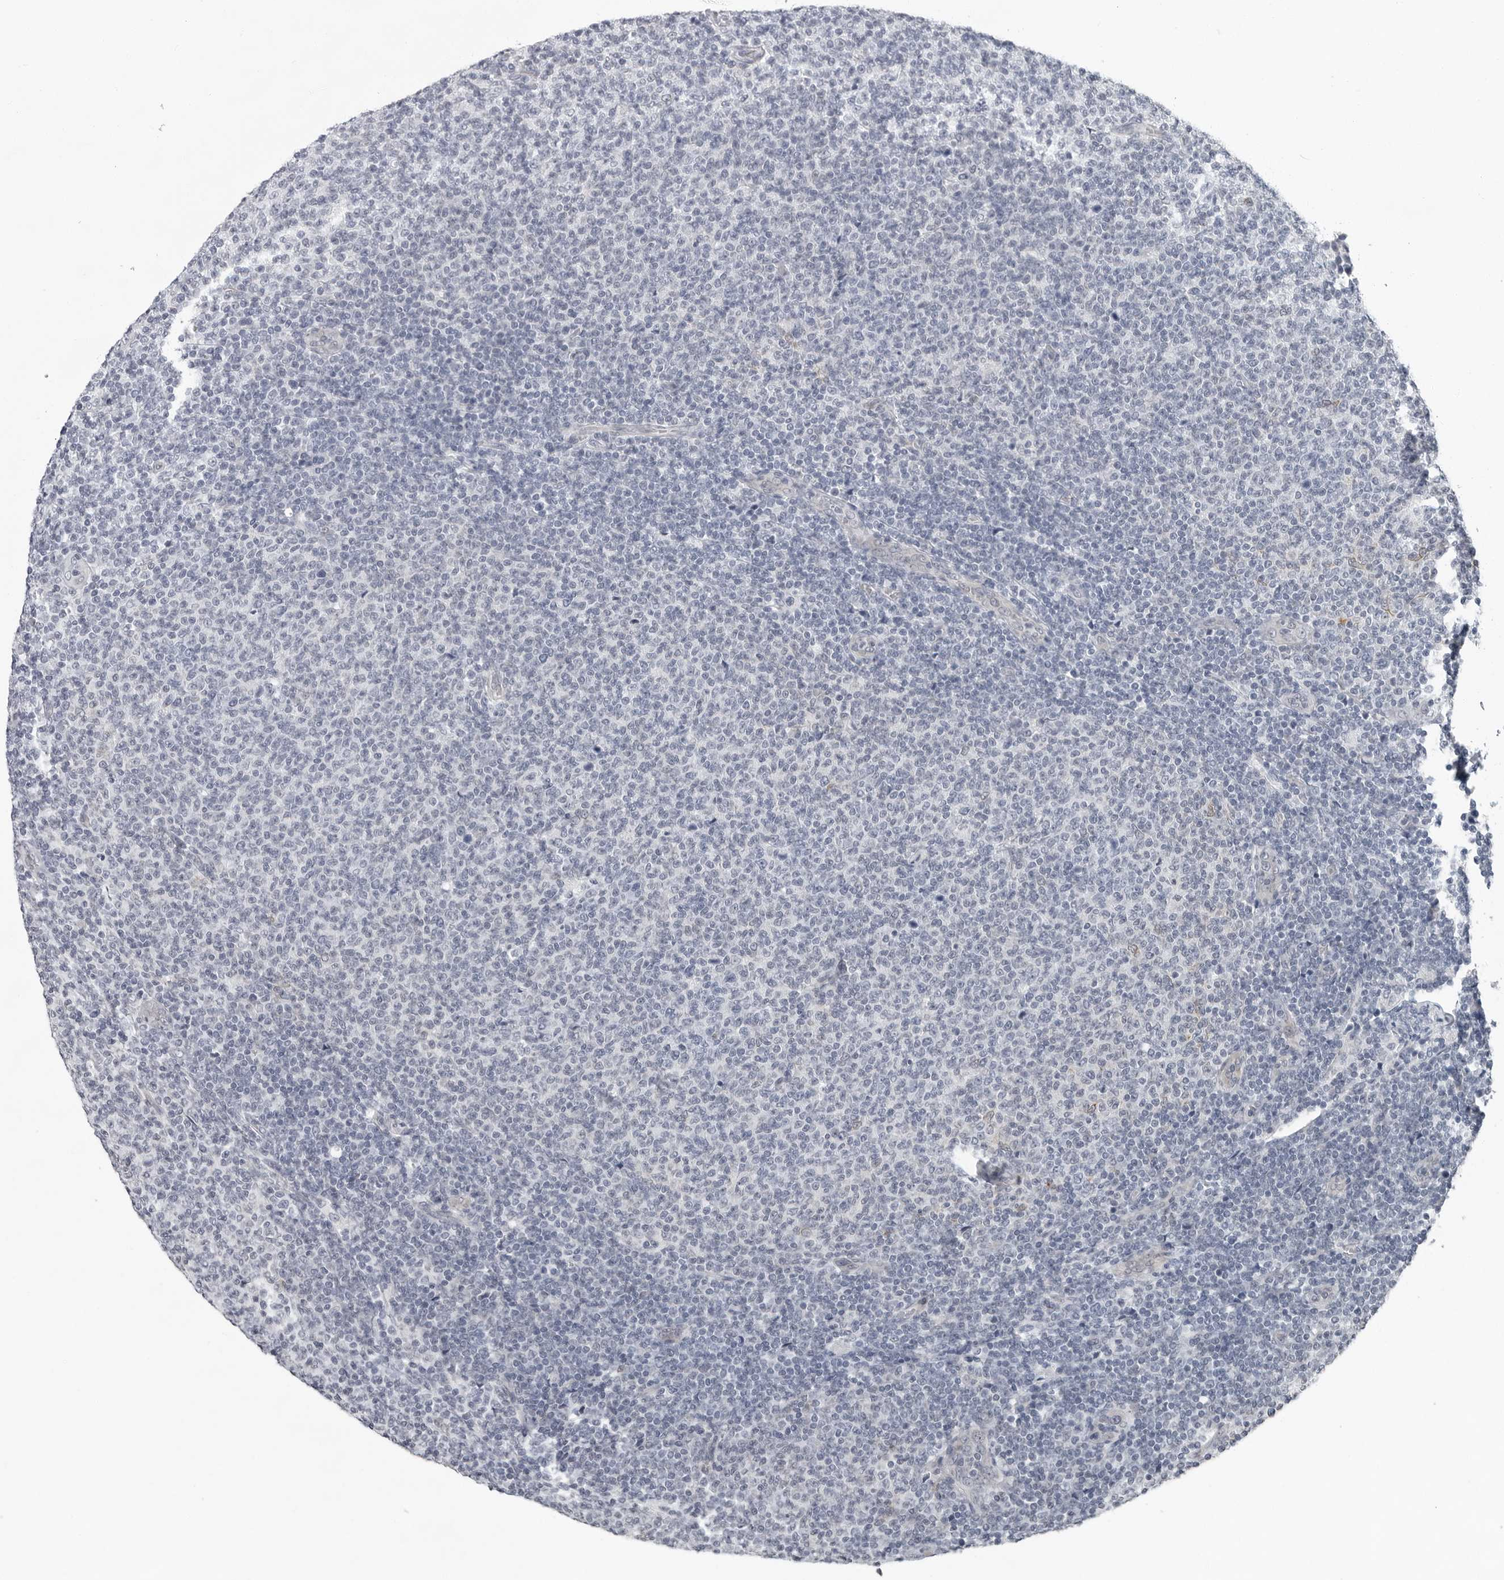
{"staining": {"intensity": "negative", "quantity": "none", "location": "none"}, "tissue": "lymphoma", "cell_type": "Tumor cells", "image_type": "cancer", "snomed": [{"axis": "morphology", "description": "Malignant lymphoma, non-Hodgkin's type, Low grade"}, {"axis": "topography", "description": "Lymph node"}], "caption": "Protein analysis of lymphoma reveals no significant expression in tumor cells.", "gene": "CCDC28B", "patient": {"sex": "male", "age": 66}}